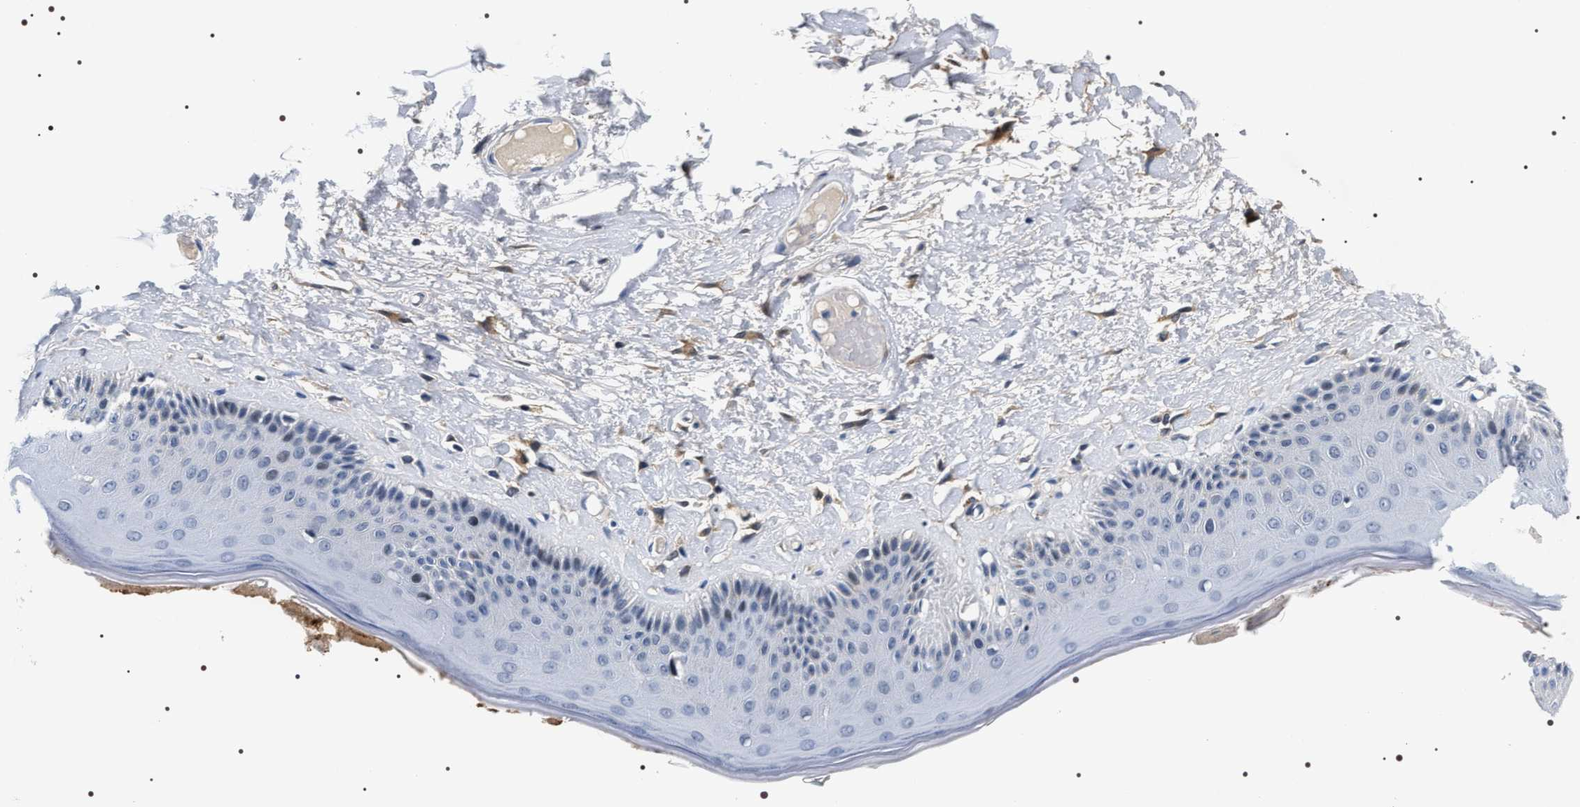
{"staining": {"intensity": "negative", "quantity": "none", "location": "none"}, "tissue": "skin", "cell_type": "Epidermal cells", "image_type": "normal", "snomed": [{"axis": "morphology", "description": "Normal tissue, NOS"}, {"axis": "topography", "description": "Vulva"}], "caption": "There is no significant staining in epidermal cells of skin.", "gene": "BAG2", "patient": {"sex": "female", "age": 73}}